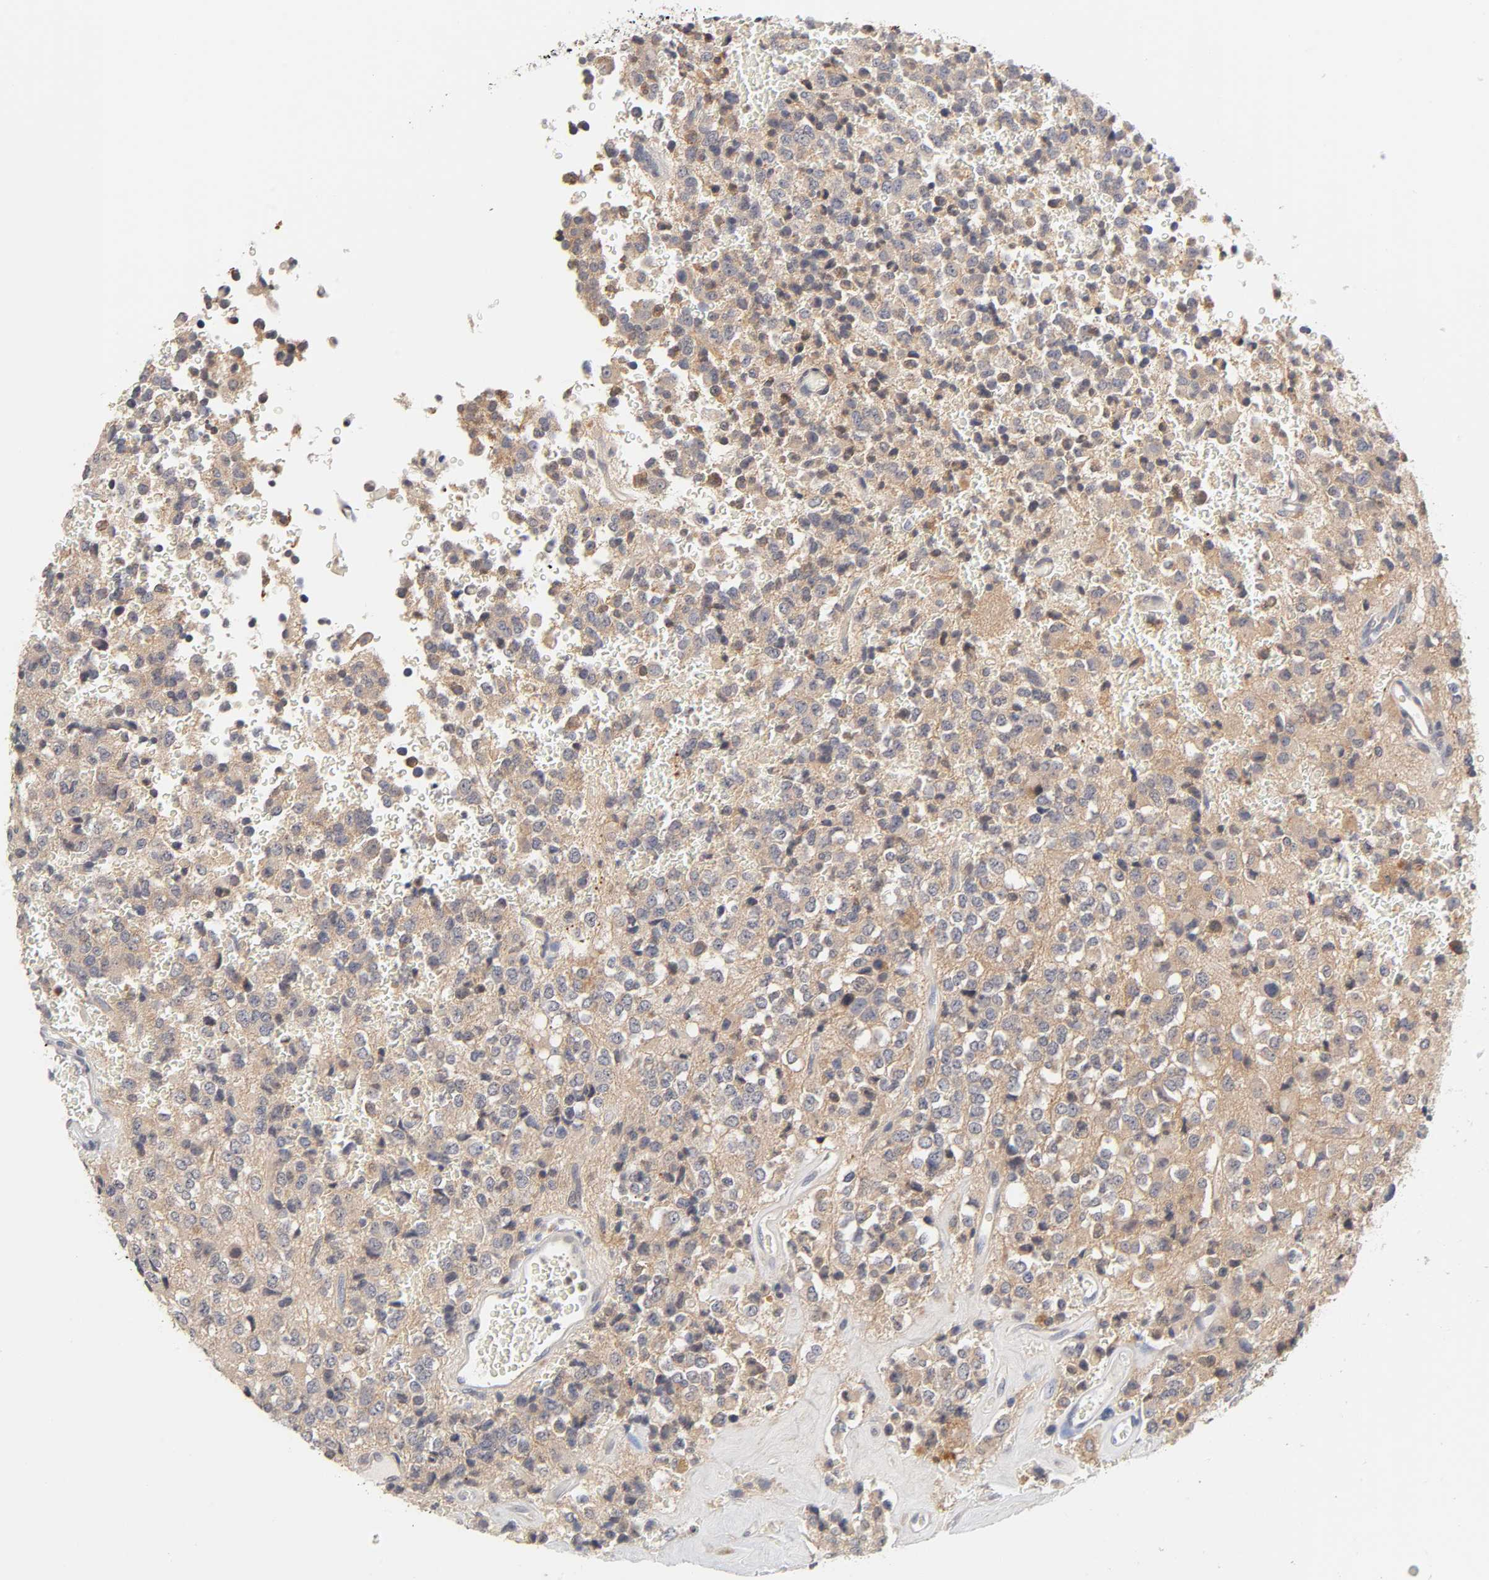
{"staining": {"intensity": "moderate", "quantity": "25%-75%", "location": "cytoplasmic/membranous"}, "tissue": "glioma", "cell_type": "Tumor cells", "image_type": "cancer", "snomed": [{"axis": "morphology", "description": "Glioma, malignant, High grade"}, {"axis": "topography", "description": "pancreas cauda"}], "caption": "Moderate cytoplasmic/membranous expression is identified in approximately 25%-75% of tumor cells in malignant glioma (high-grade). (DAB (3,3'-diaminobenzidine) IHC with brightfield microscopy, high magnification).", "gene": "CXADR", "patient": {"sex": "male", "age": 60}}